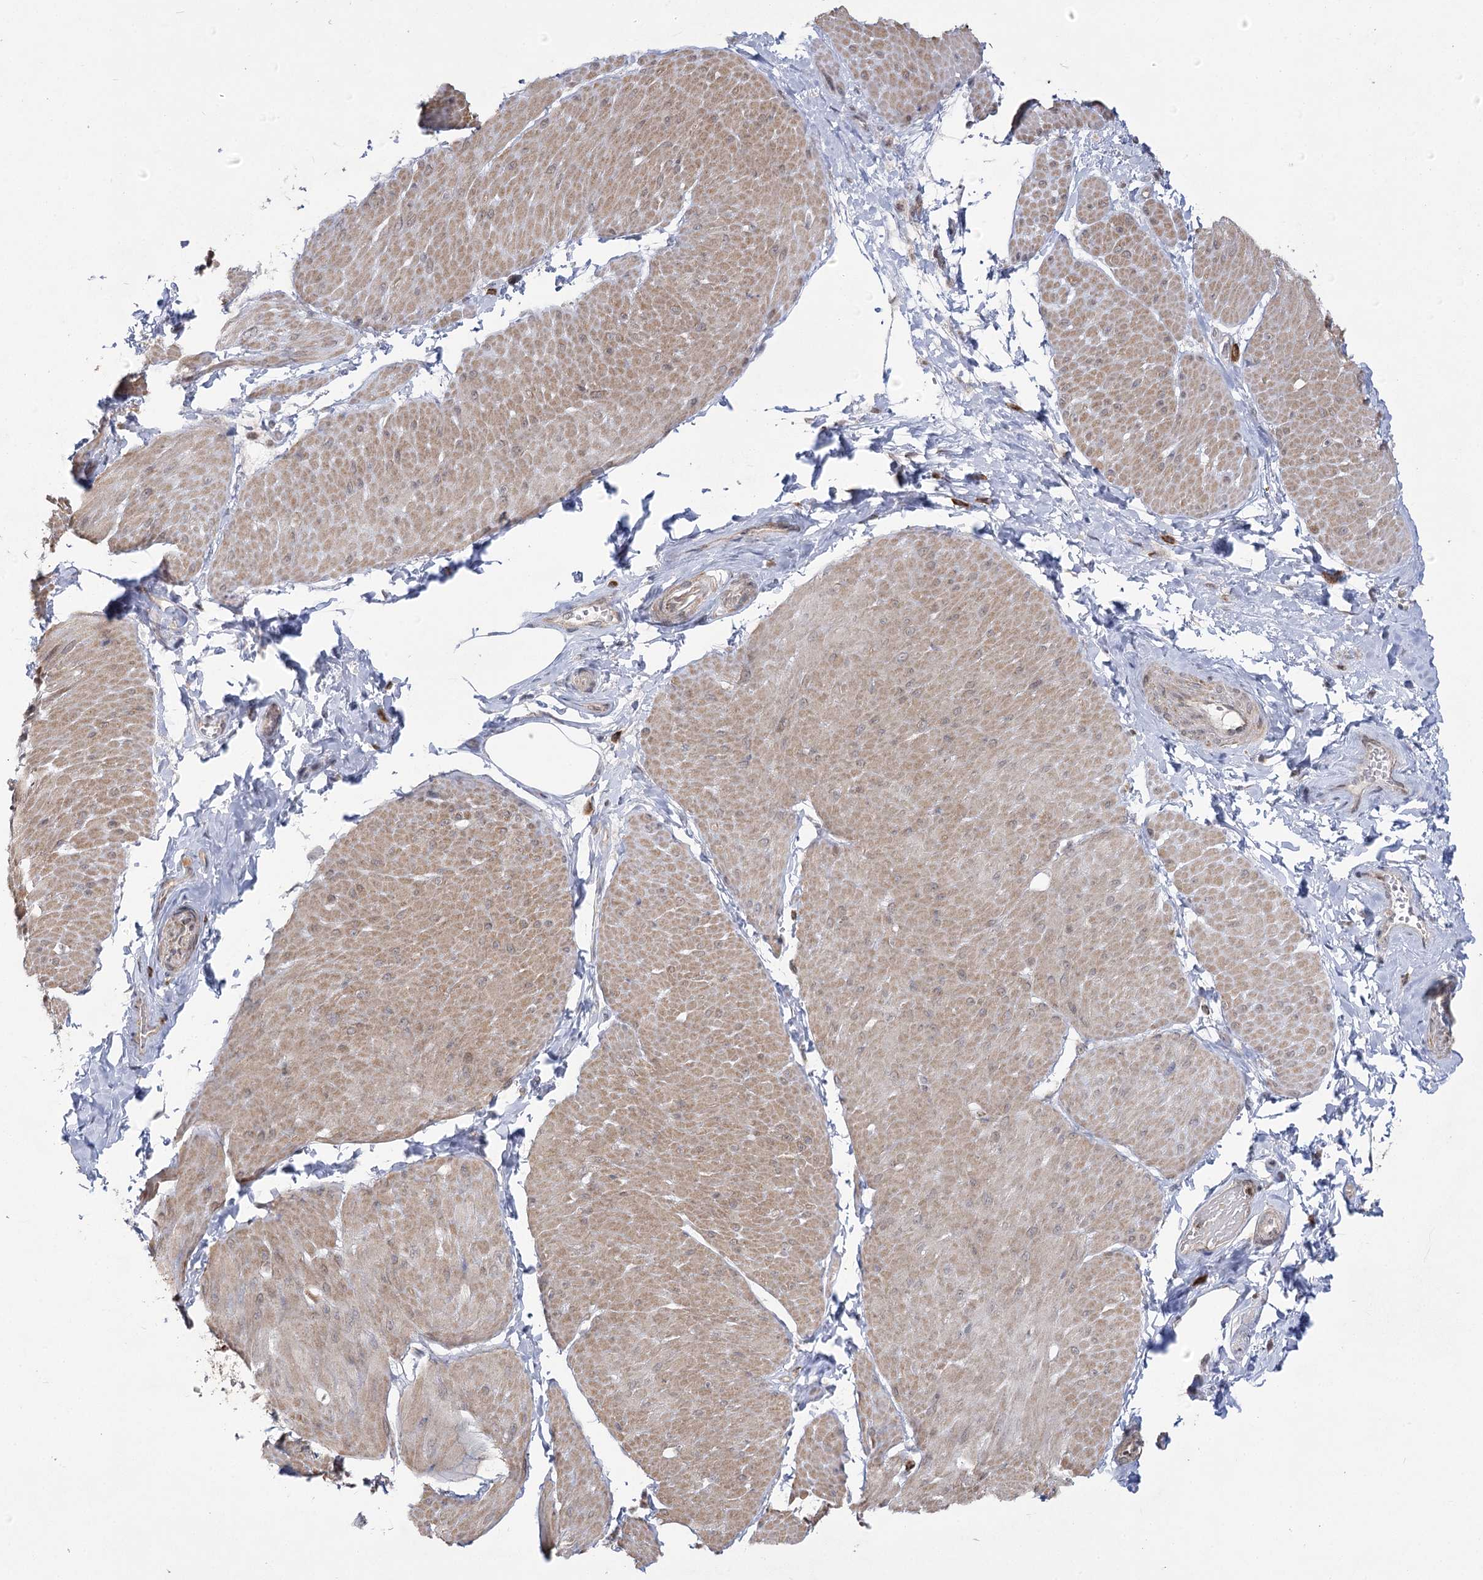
{"staining": {"intensity": "moderate", "quantity": "25%-75%", "location": "cytoplasmic/membranous"}, "tissue": "smooth muscle", "cell_type": "Smooth muscle cells", "image_type": "normal", "snomed": [{"axis": "morphology", "description": "Urothelial carcinoma, High grade"}, {"axis": "topography", "description": "Urinary bladder"}], "caption": "A brown stain shows moderate cytoplasmic/membranous staining of a protein in smooth muscle cells of normal human smooth muscle.", "gene": "SLC4A1AP", "patient": {"sex": "male", "age": 46}}